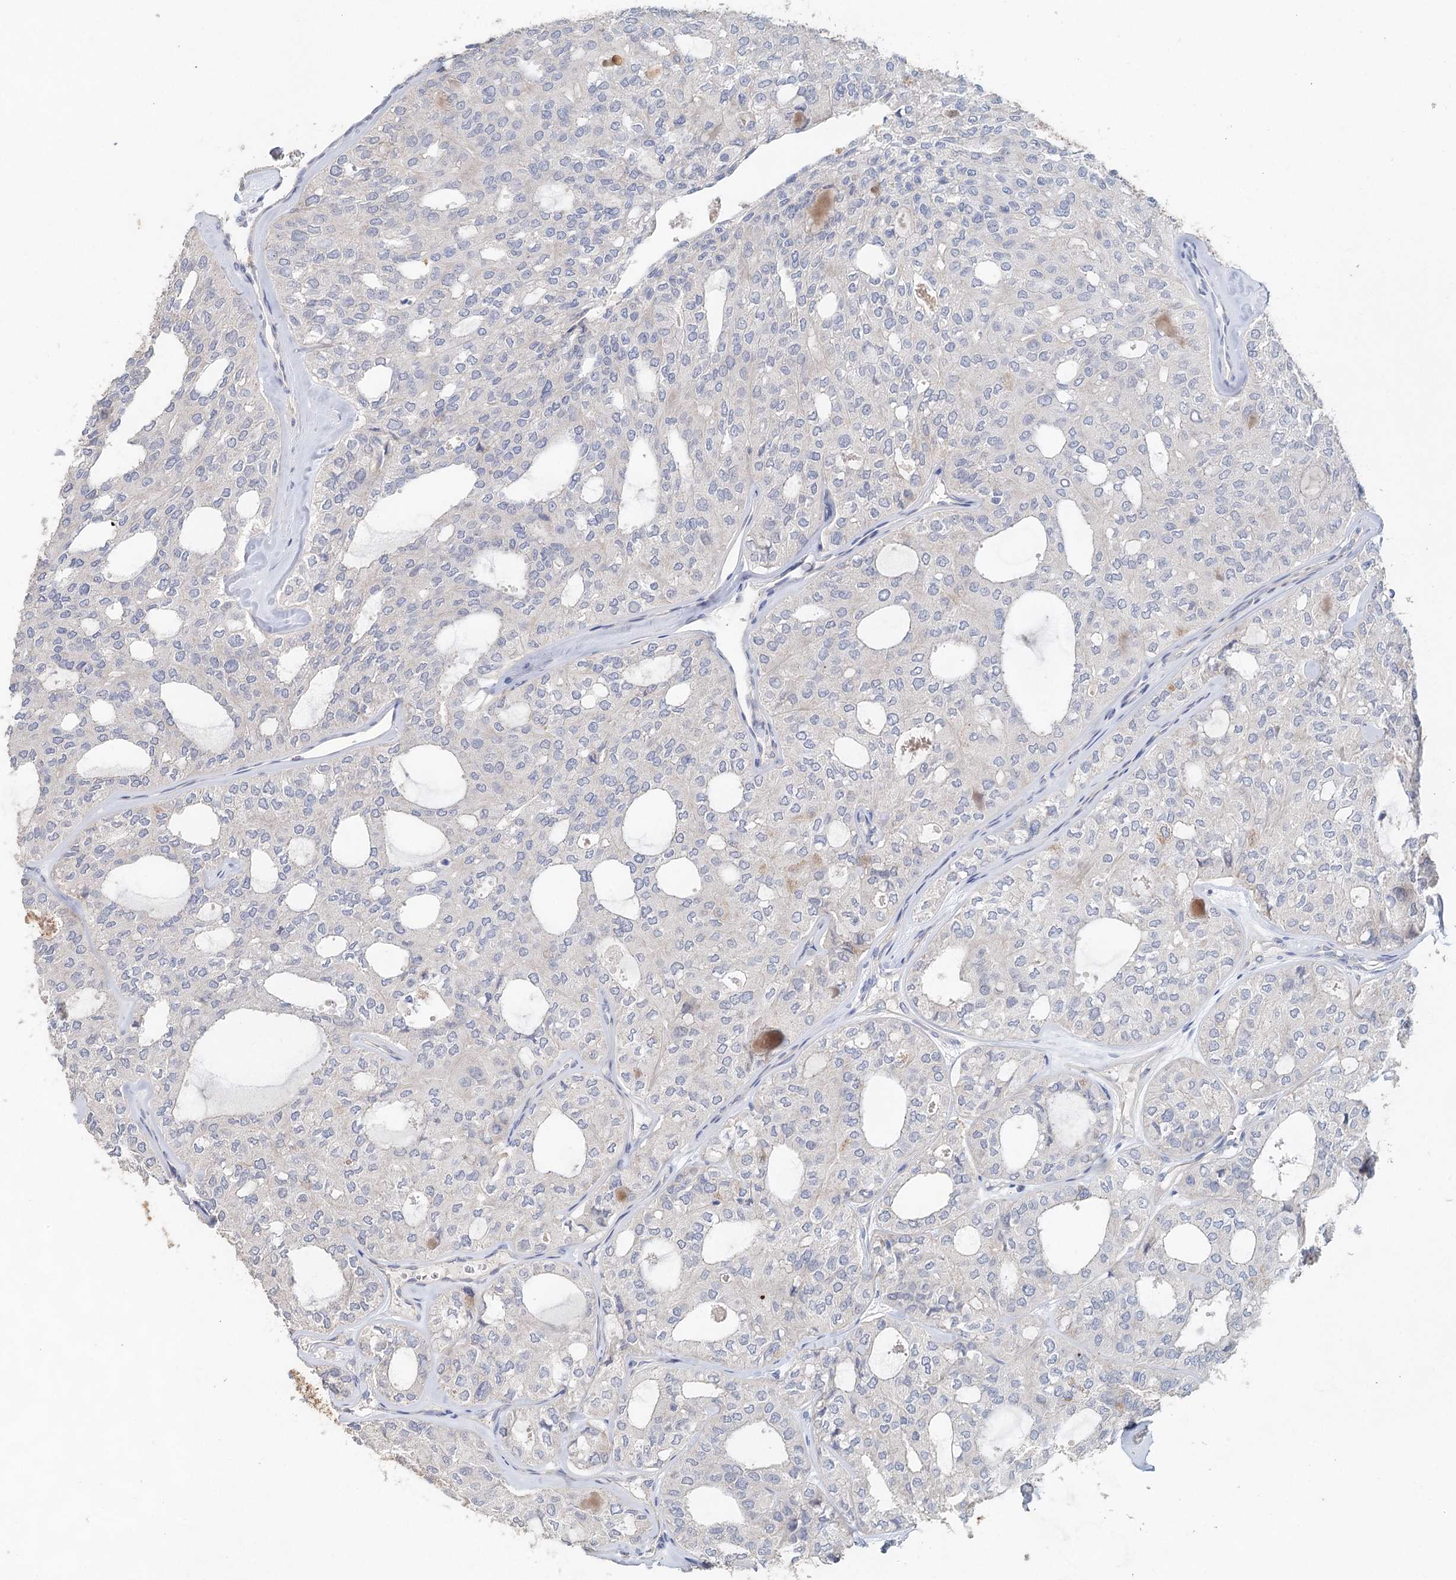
{"staining": {"intensity": "negative", "quantity": "none", "location": "none"}, "tissue": "thyroid cancer", "cell_type": "Tumor cells", "image_type": "cancer", "snomed": [{"axis": "morphology", "description": "Follicular adenoma carcinoma, NOS"}, {"axis": "topography", "description": "Thyroid gland"}], "caption": "Tumor cells are negative for brown protein staining in thyroid follicular adenoma carcinoma.", "gene": "MYL6B", "patient": {"sex": "male", "age": 75}}